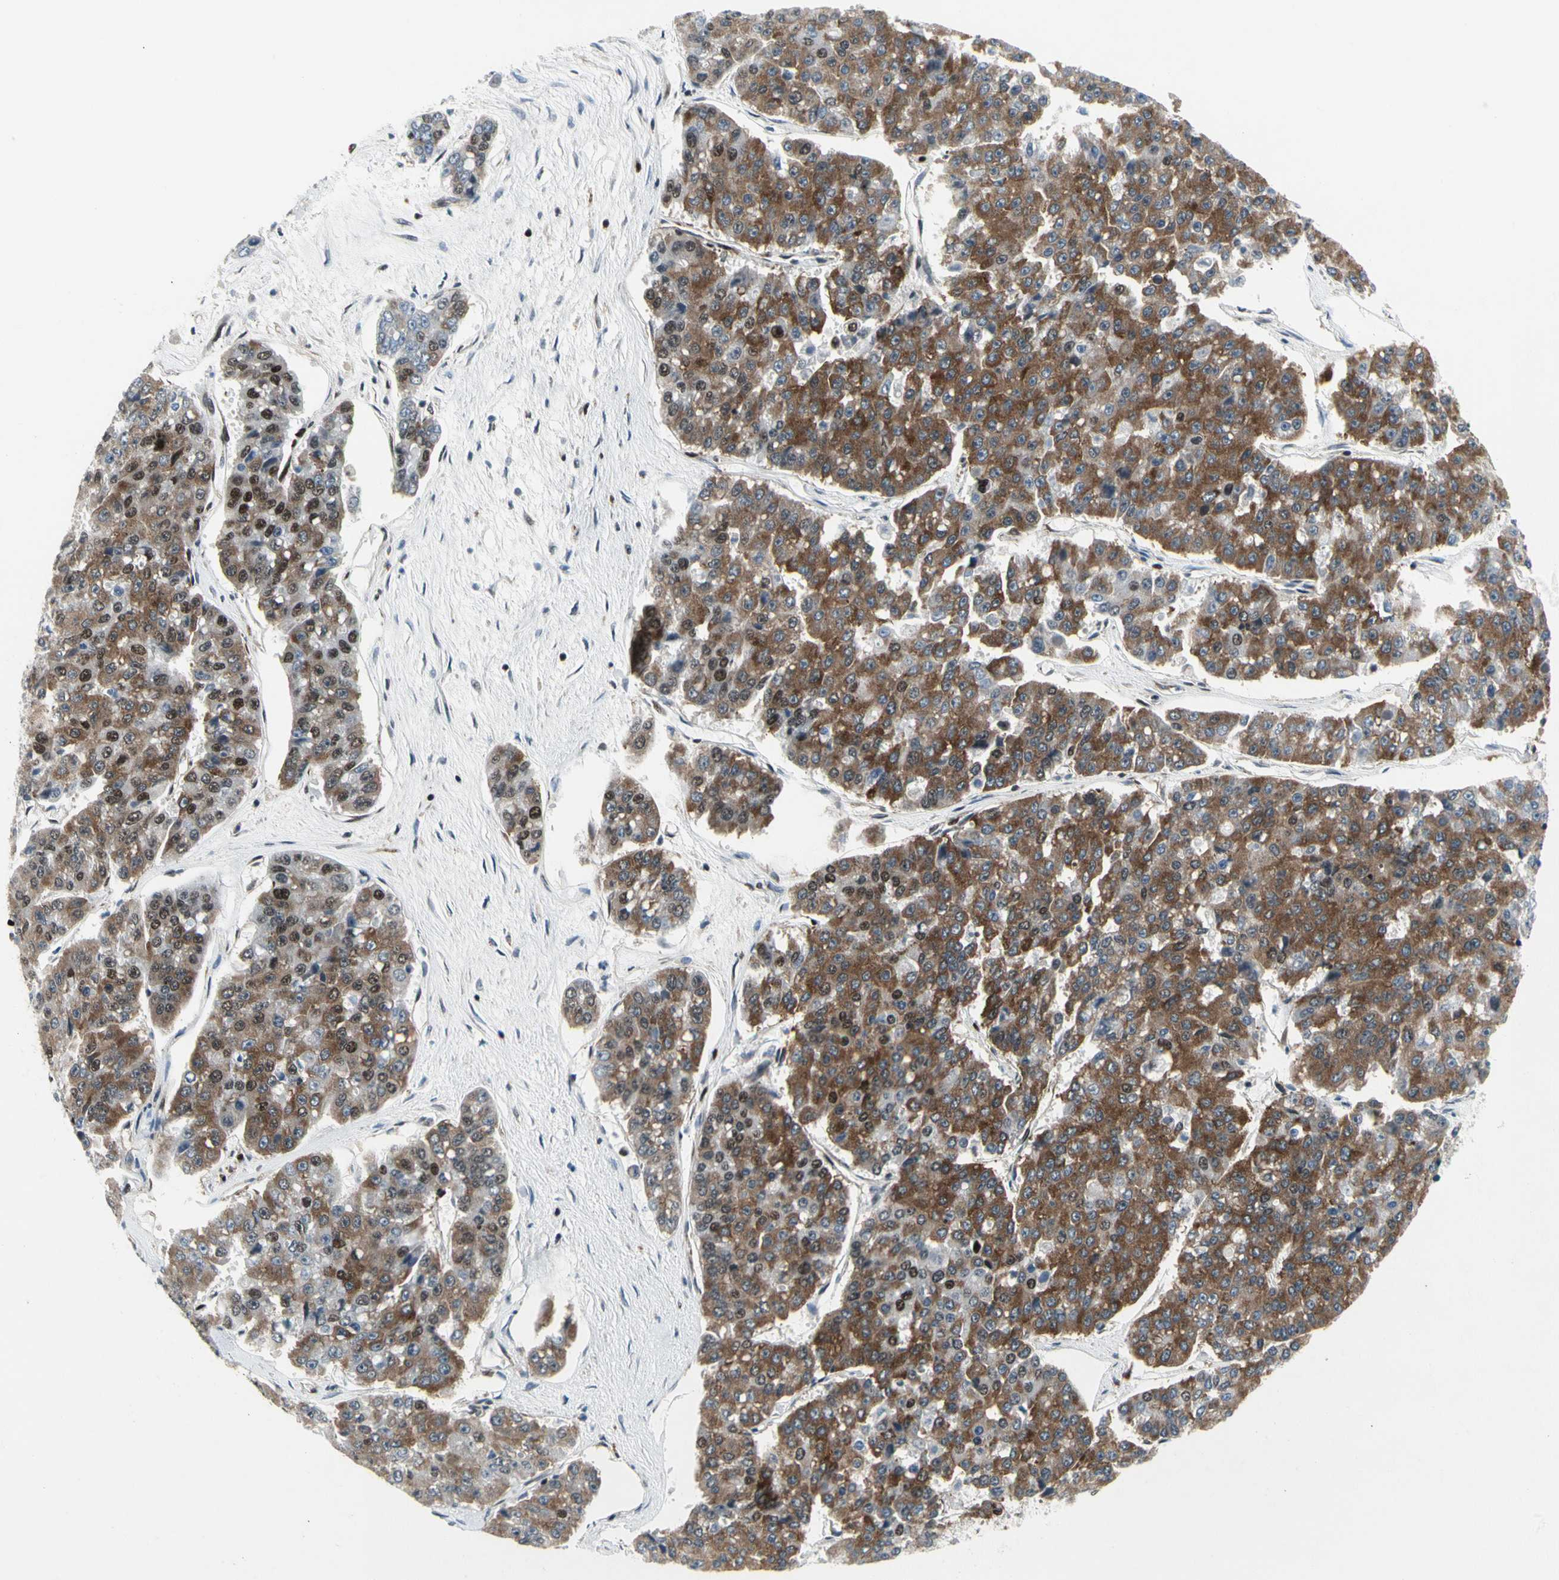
{"staining": {"intensity": "strong", "quantity": ">75%", "location": "cytoplasmic/membranous,nuclear"}, "tissue": "pancreatic cancer", "cell_type": "Tumor cells", "image_type": "cancer", "snomed": [{"axis": "morphology", "description": "Adenocarcinoma, NOS"}, {"axis": "topography", "description": "Pancreas"}], "caption": "Protein positivity by immunohistochemistry shows strong cytoplasmic/membranous and nuclear expression in approximately >75% of tumor cells in pancreatic adenocarcinoma.", "gene": "SRSF11", "patient": {"sex": "male", "age": 50}}